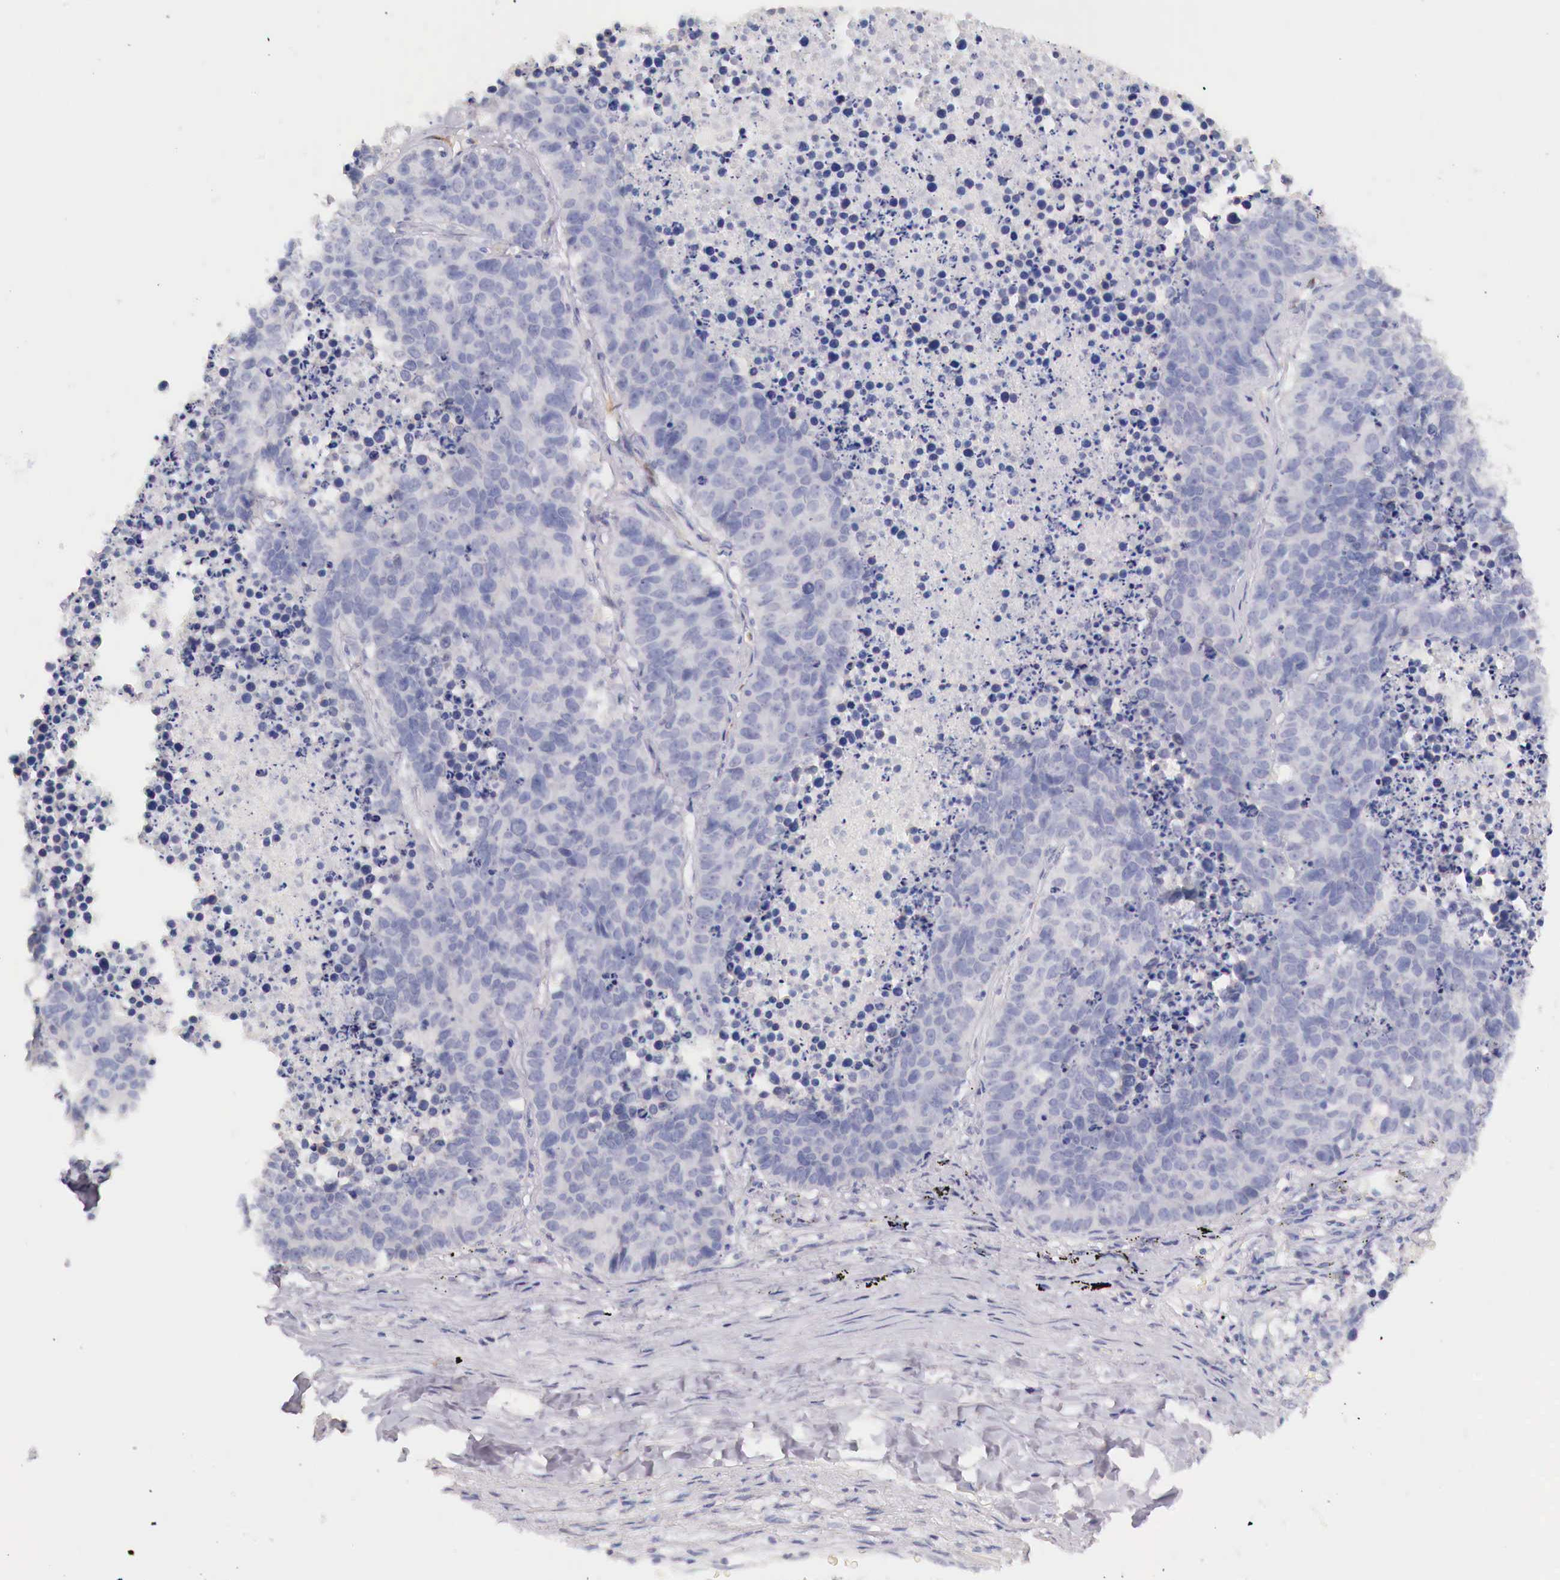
{"staining": {"intensity": "negative", "quantity": "none", "location": "none"}, "tissue": "lung cancer", "cell_type": "Tumor cells", "image_type": "cancer", "snomed": [{"axis": "morphology", "description": "Carcinoid, malignant, NOS"}, {"axis": "topography", "description": "Lung"}], "caption": "This micrograph is of lung cancer stained with immunohistochemistry (IHC) to label a protein in brown with the nuclei are counter-stained blue. There is no expression in tumor cells.", "gene": "ITIH6", "patient": {"sex": "male", "age": 60}}